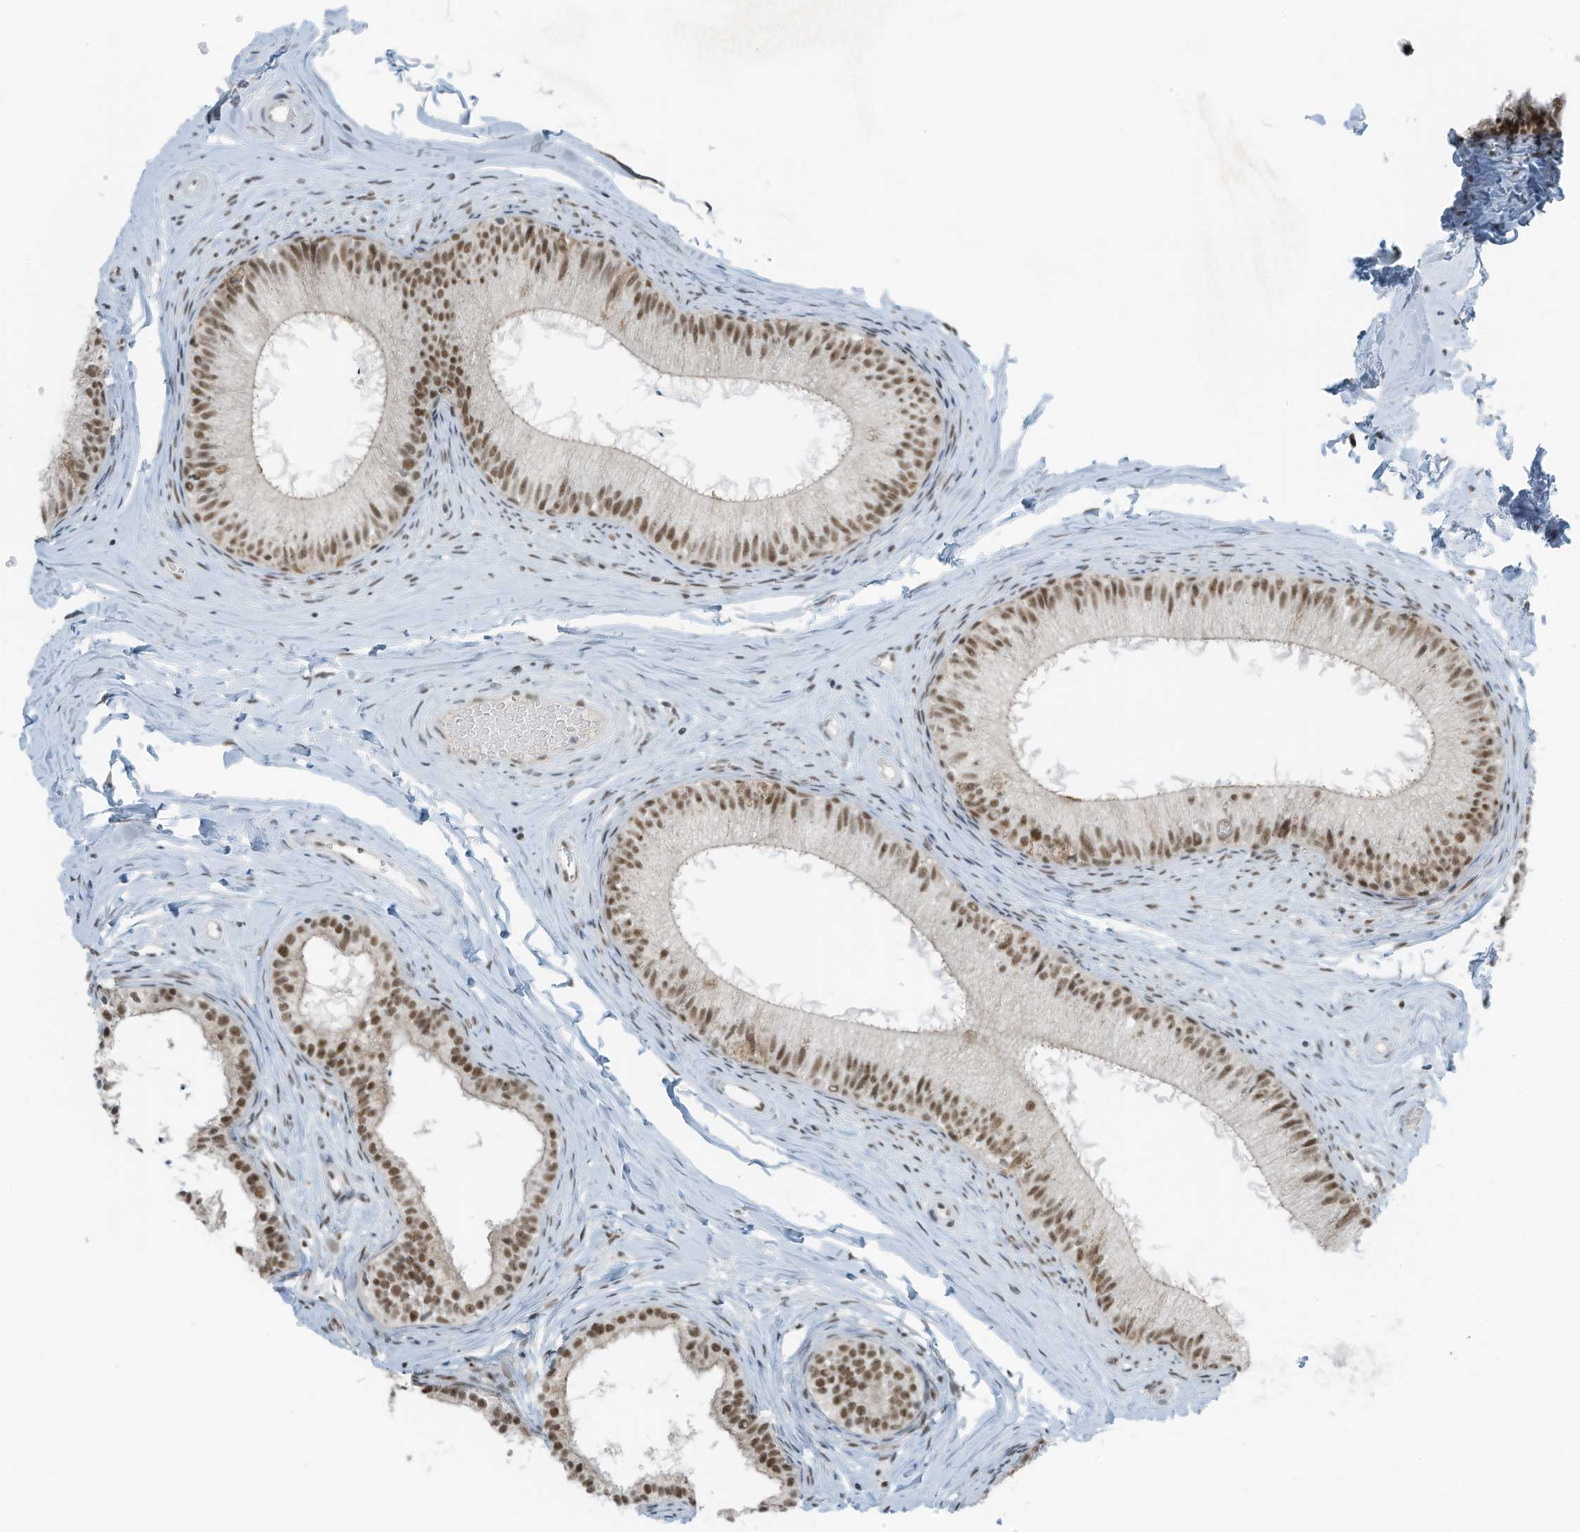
{"staining": {"intensity": "strong", "quantity": "25%-75%", "location": "nuclear"}, "tissue": "epididymis", "cell_type": "Glandular cells", "image_type": "normal", "snomed": [{"axis": "morphology", "description": "Normal tissue, NOS"}, {"axis": "topography", "description": "Epididymis"}], "caption": "Protein staining displays strong nuclear staining in approximately 25%-75% of glandular cells in normal epididymis.", "gene": "WRNIP1", "patient": {"sex": "male", "age": 34}}